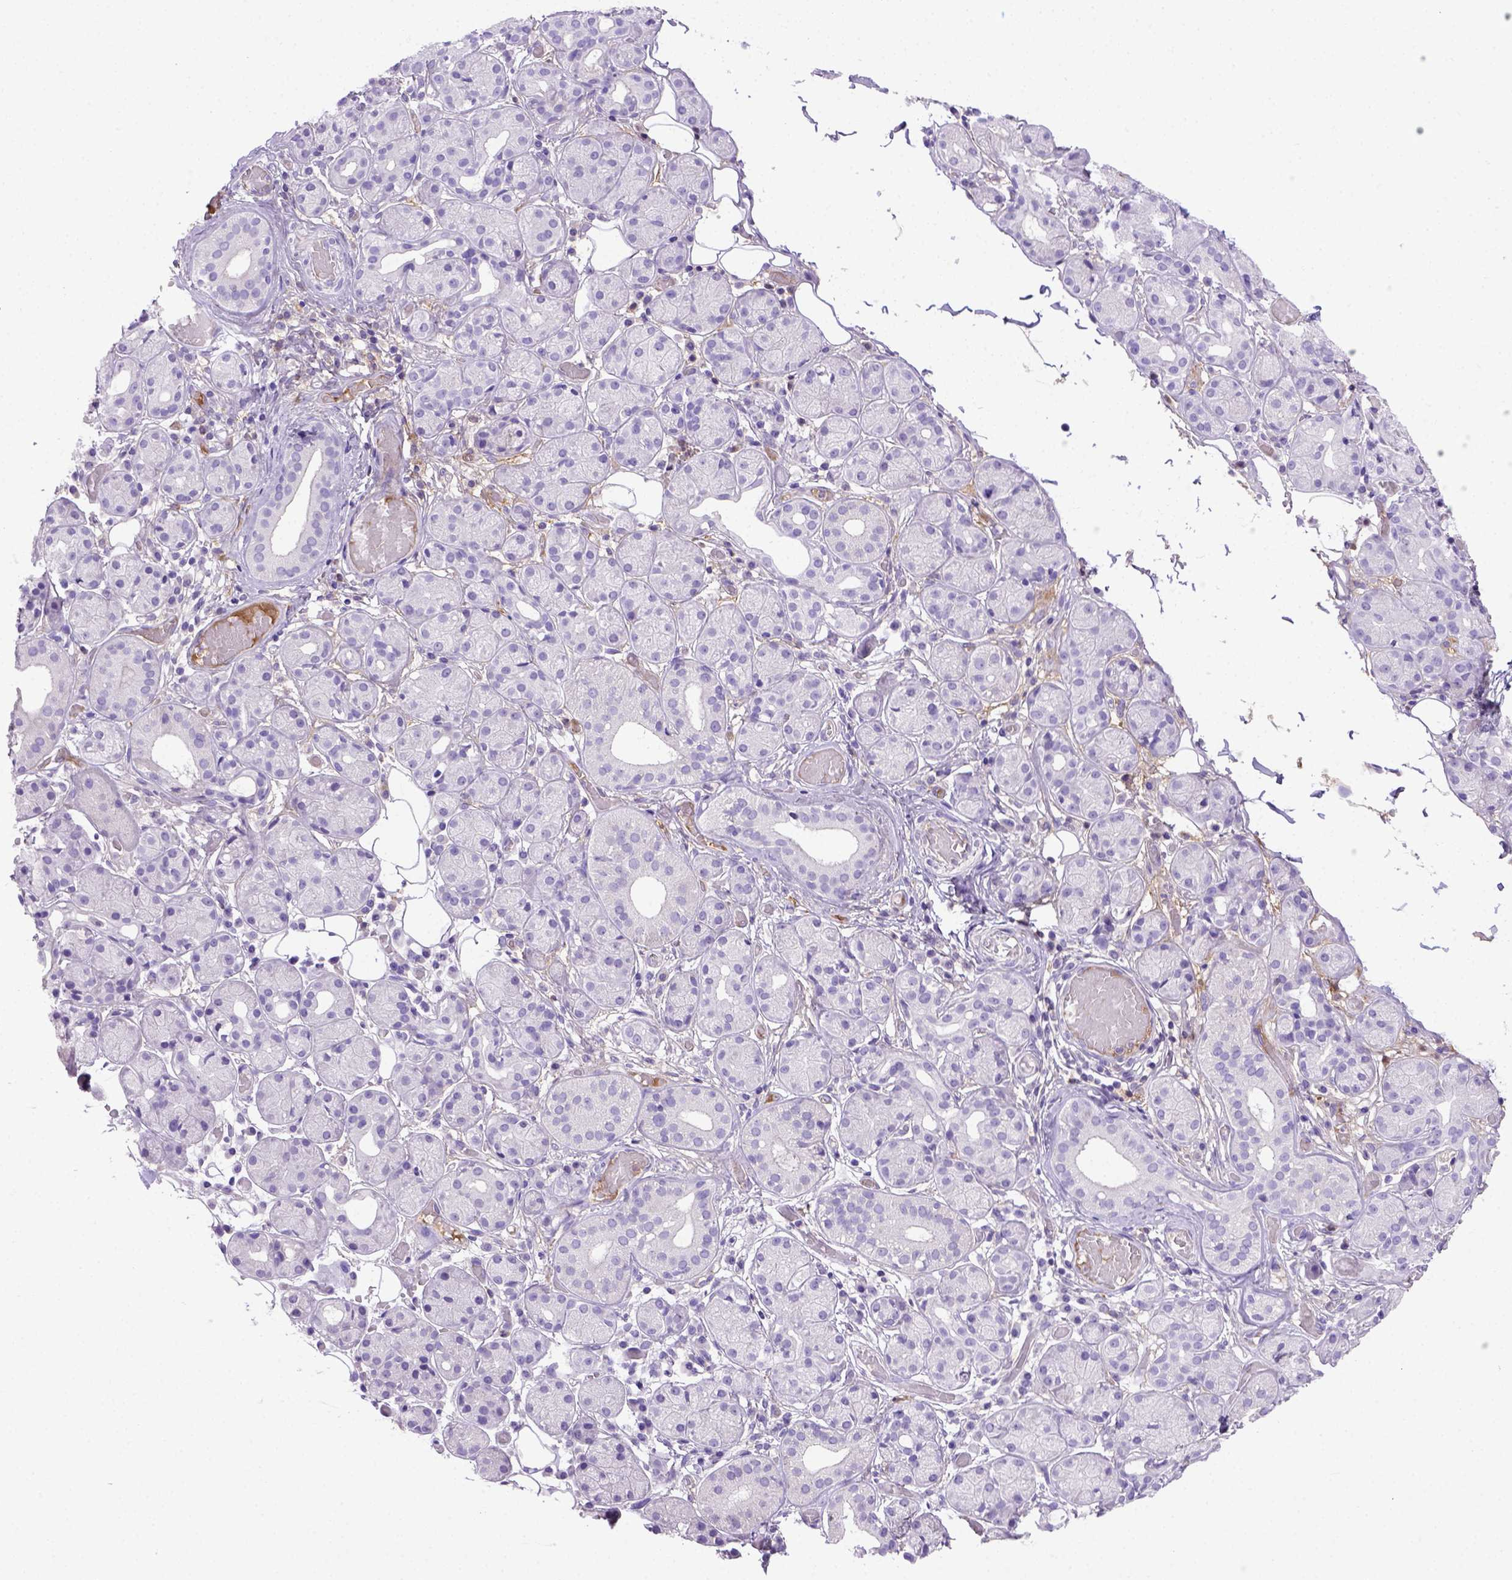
{"staining": {"intensity": "negative", "quantity": "none", "location": "none"}, "tissue": "salivary gland", "cell_type": "Glandular cells", "image_type": "normal", "snomed": [{"axis": "morphology", "description": "Normal tissue, NOS"}, {"axis": "topography", "description": "Salivary gland"}, {"axis": "topography", "description": "Peripheral nerve tissue"}], "caption": "High power microscopy photomicrograph of an immunohistochemistry (IHC) histopathology image of unremarkable salivary gland, revealing no significant positivity in glandular cells.", "gene": "ITIH4", "patient": {"sex": "male", "age": 71}}